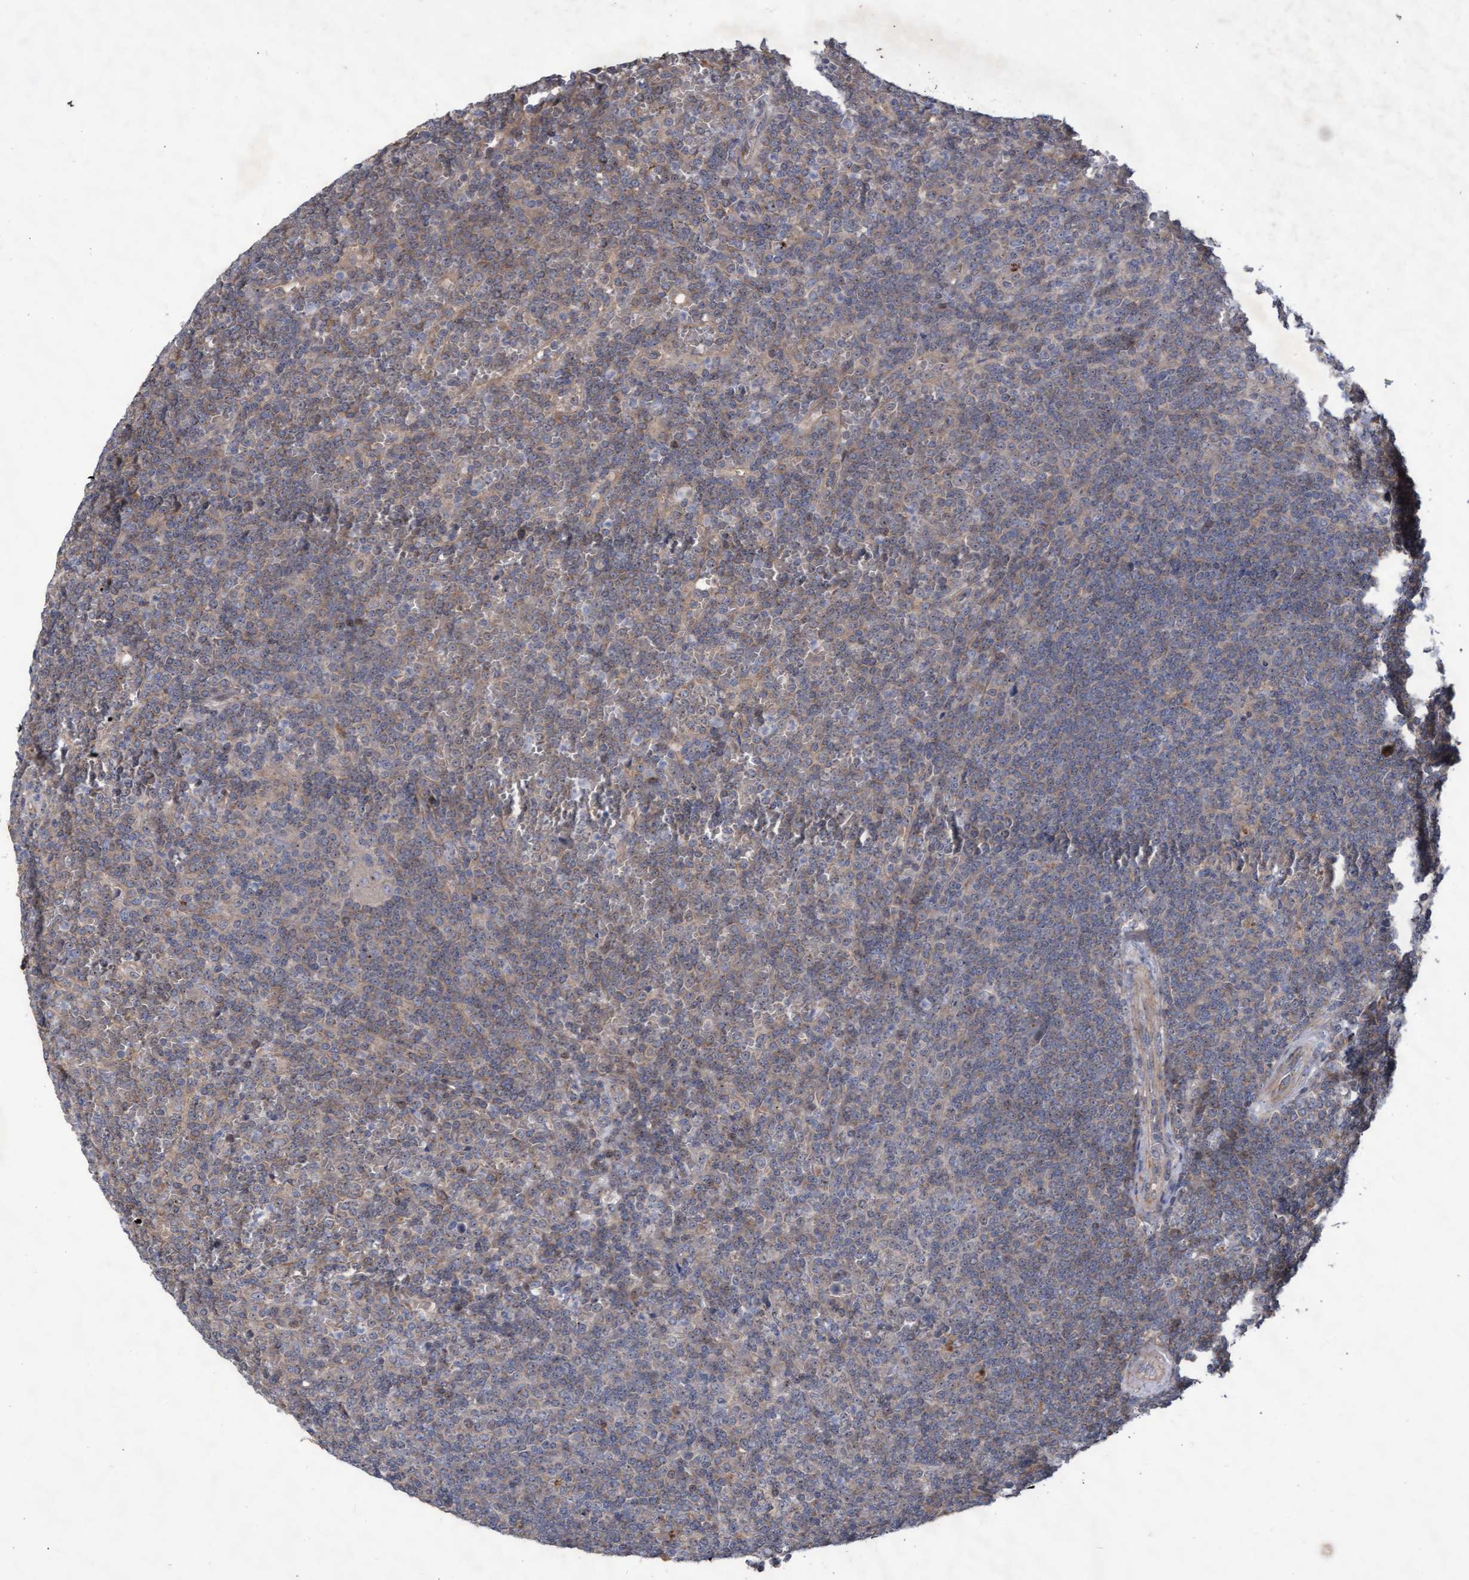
{"staining": {"intensity": "weak", "quantity": "<25%", "location": "cytoplasmic/membranous"}, "tissue": "lymphoma", "cell_type": "Tumor cells", "image_type": "cancer", "snomed": [{"axis": "morphology", "description": "Malignant lymphoma, non-Hodgkin's type, Low grade"}, {"axis": "topography", "description": "Spleen"}], "caption": "Lymphoma was stained to show a protein in brown. There is no significant staining in tumor cells. (DAB (3,3'-diaminobenzidine) IHC, high magnification).", "gene": "ABCF2", "patient": {"sex": "female", "age": 19}}